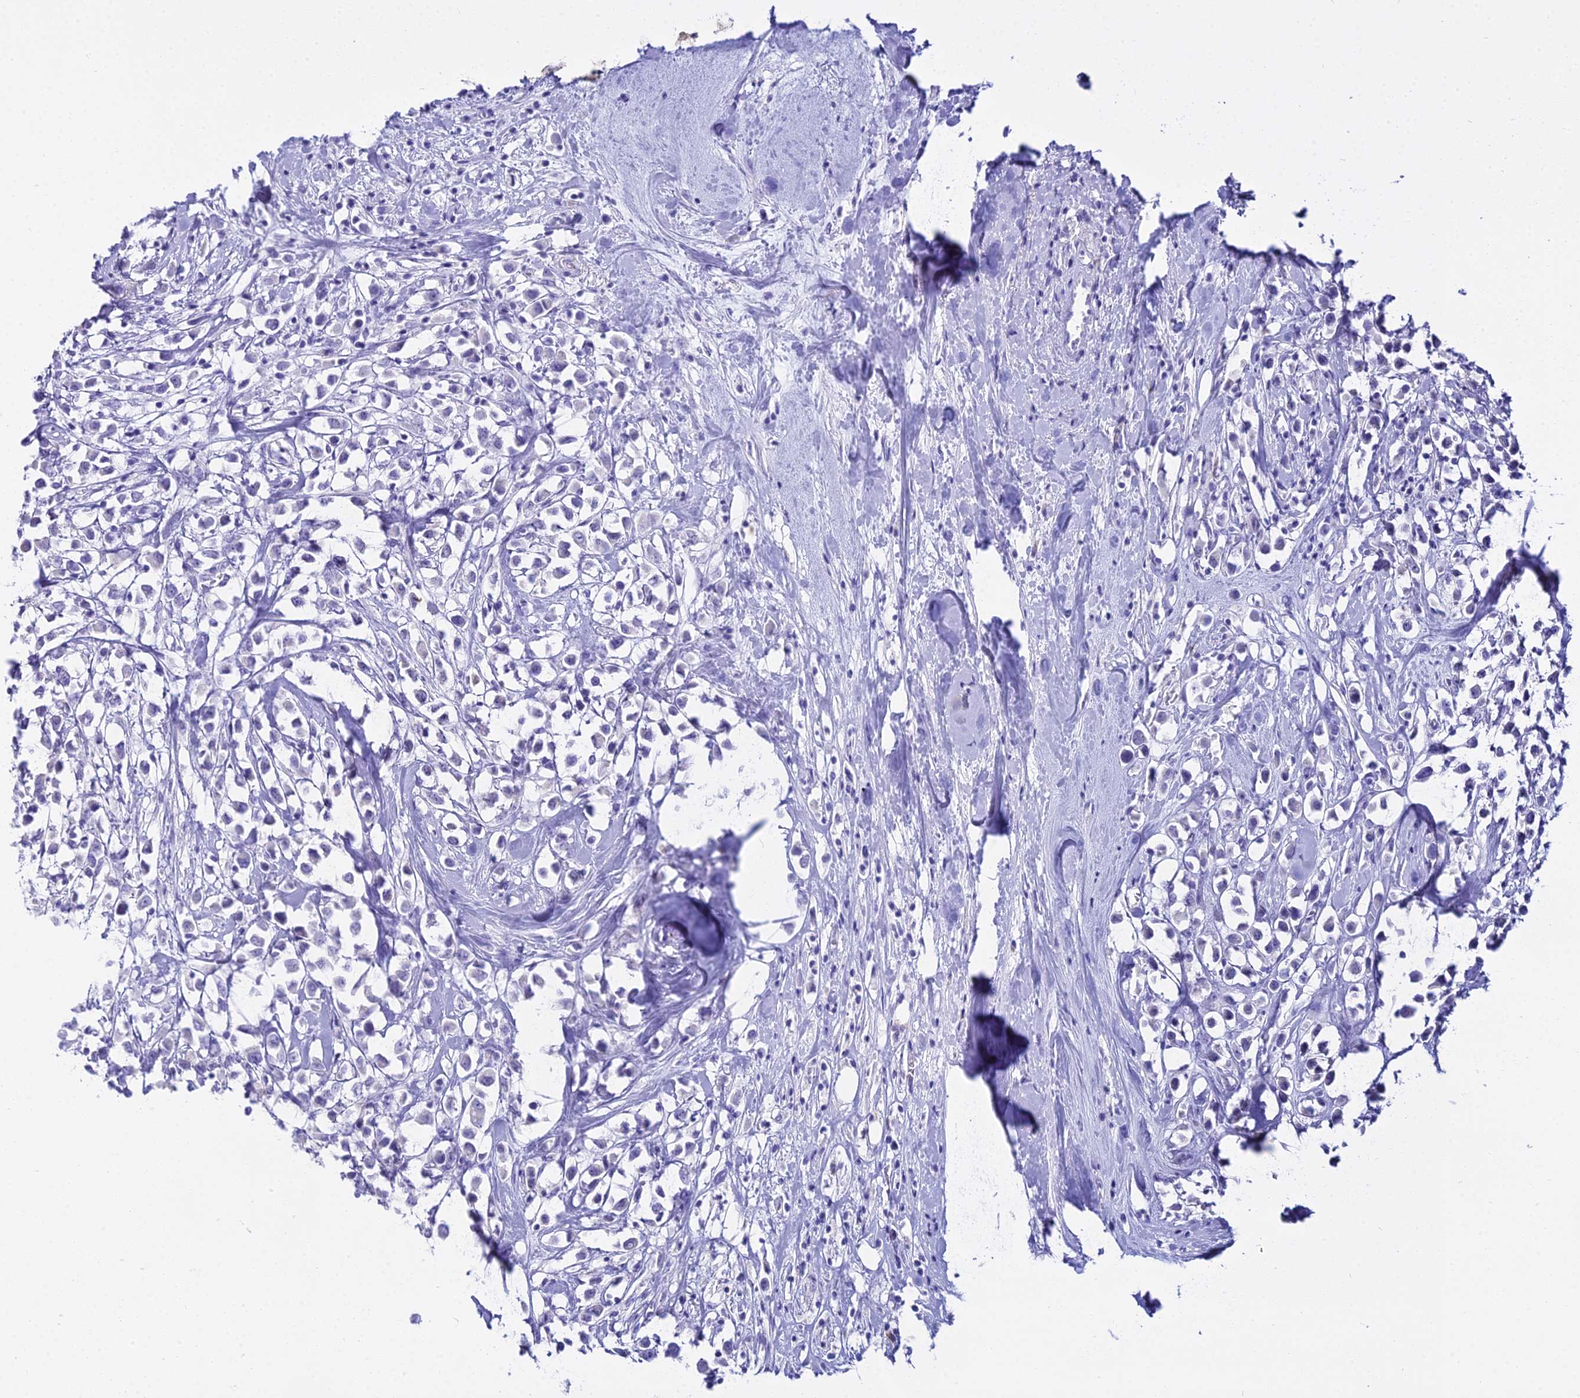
{"staining": {"intensity": "negative", "quantity": "none", "location": "none"}, "tissue": "breast cancer", "cell_type": "Tumor cells", "image_type": "cancer", "snomed": [{"axis": "morphology", "description": "Duct carcinoma"}, {"axis": "topography", "description": "Breast"}], "caption": "DAB immunohistochemical staining of human breast intraductal carcinoma shows no significant staining in tumor cells.", "gene": "CGB2", "patient": {"sex": "female", "age": 87}}